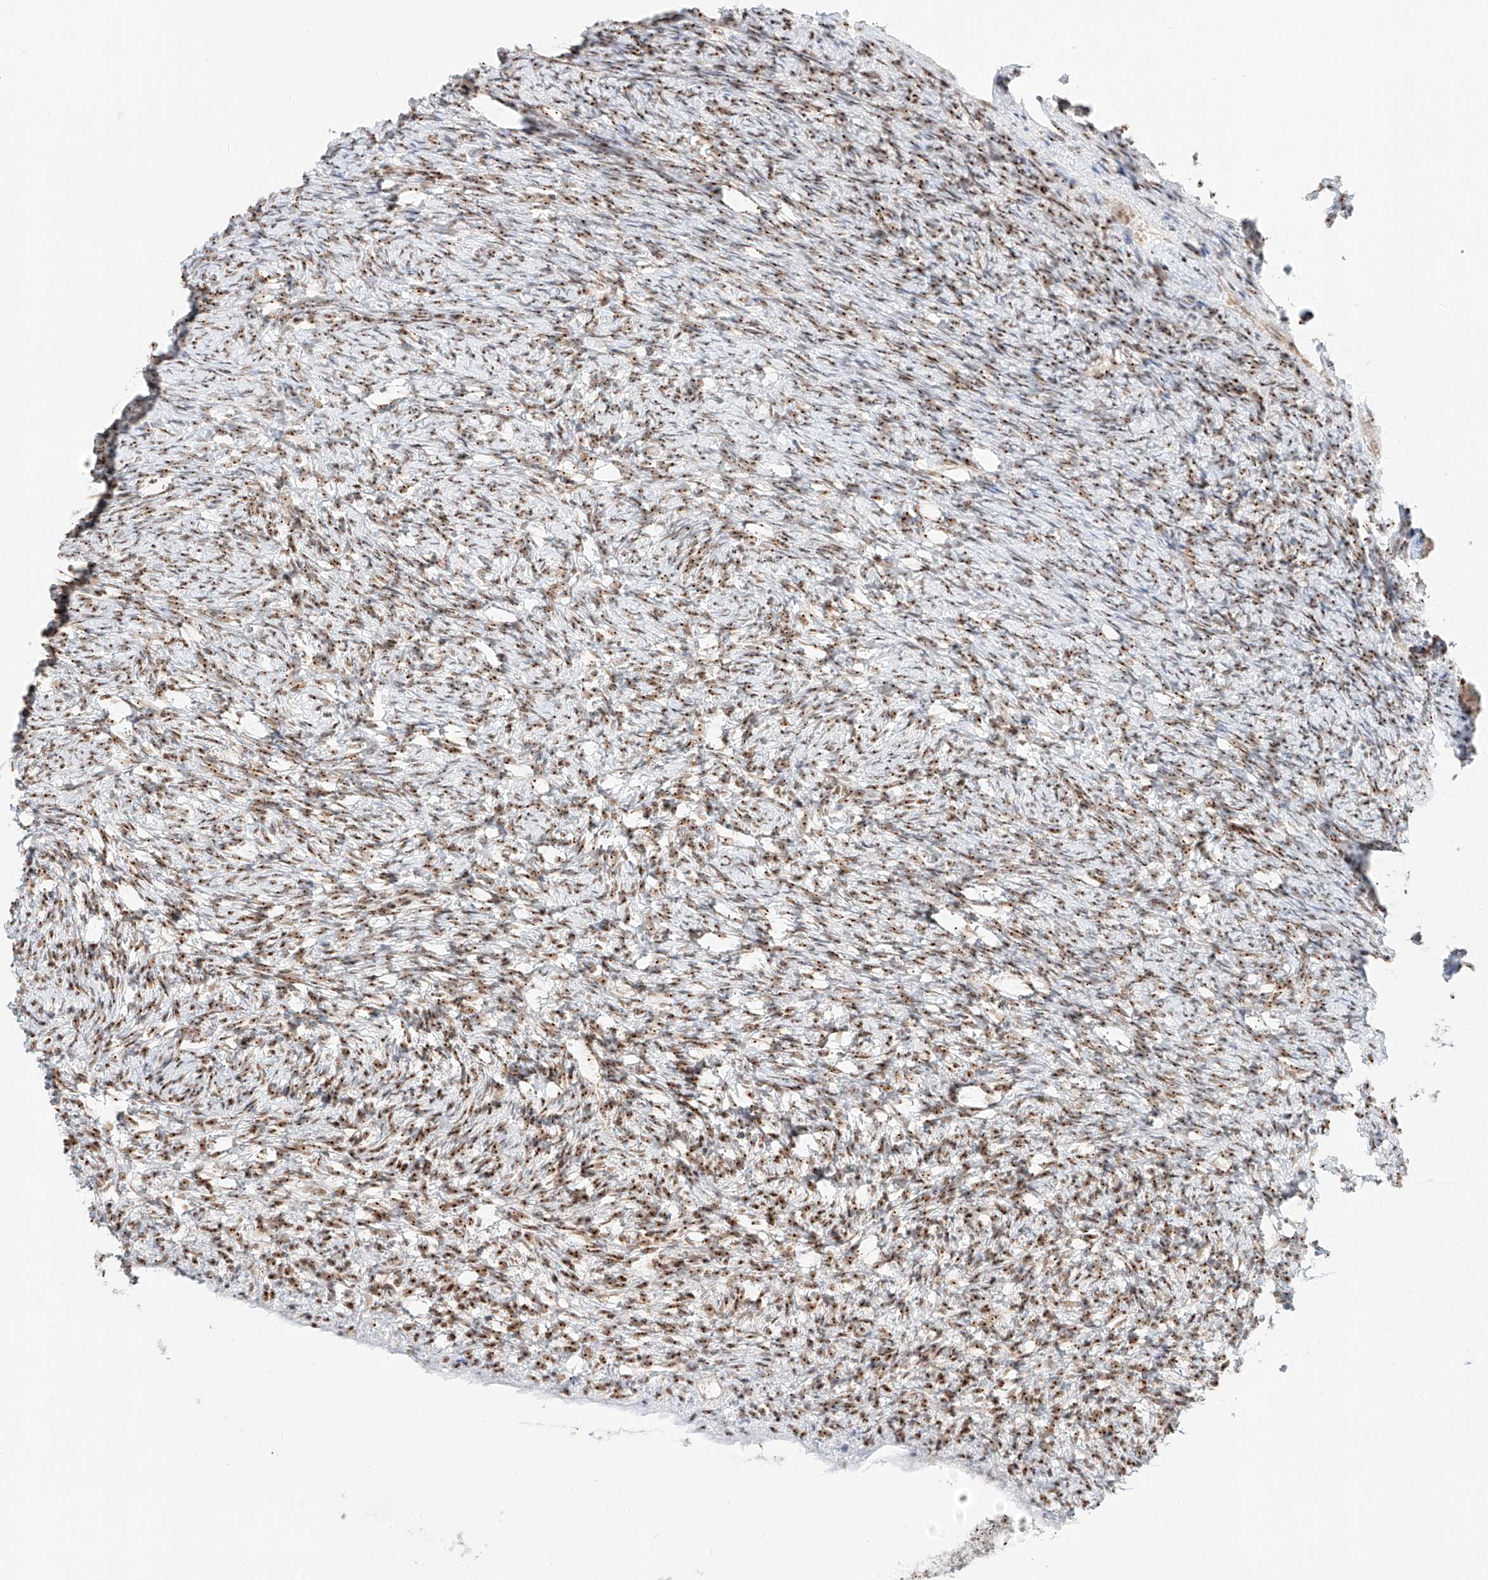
{"staining": {"intensity": "moderate", "quantity": ">75%", "location": "nuclear"}, "tissue": "ovary", "cell_type": "Follicle cells", "image_type": "normal", "snomed": [{"axis": "morphology", "description": "Normal tissue, NOS"}, {"axis": "morphology", "description": "Cyst, NOS"}, {"axis": "topography", "description": "Ovary"}], "caption": "Immunohistochemical staining of unremarkable human ovary exhibits moderate nuclear protein positivity in approximately >75% of follicle cells. (DAB IHC with brightfield microscopy, high magnification).", "gene": "ZNF512", "patient": {"sex": "female", "age": 33}}